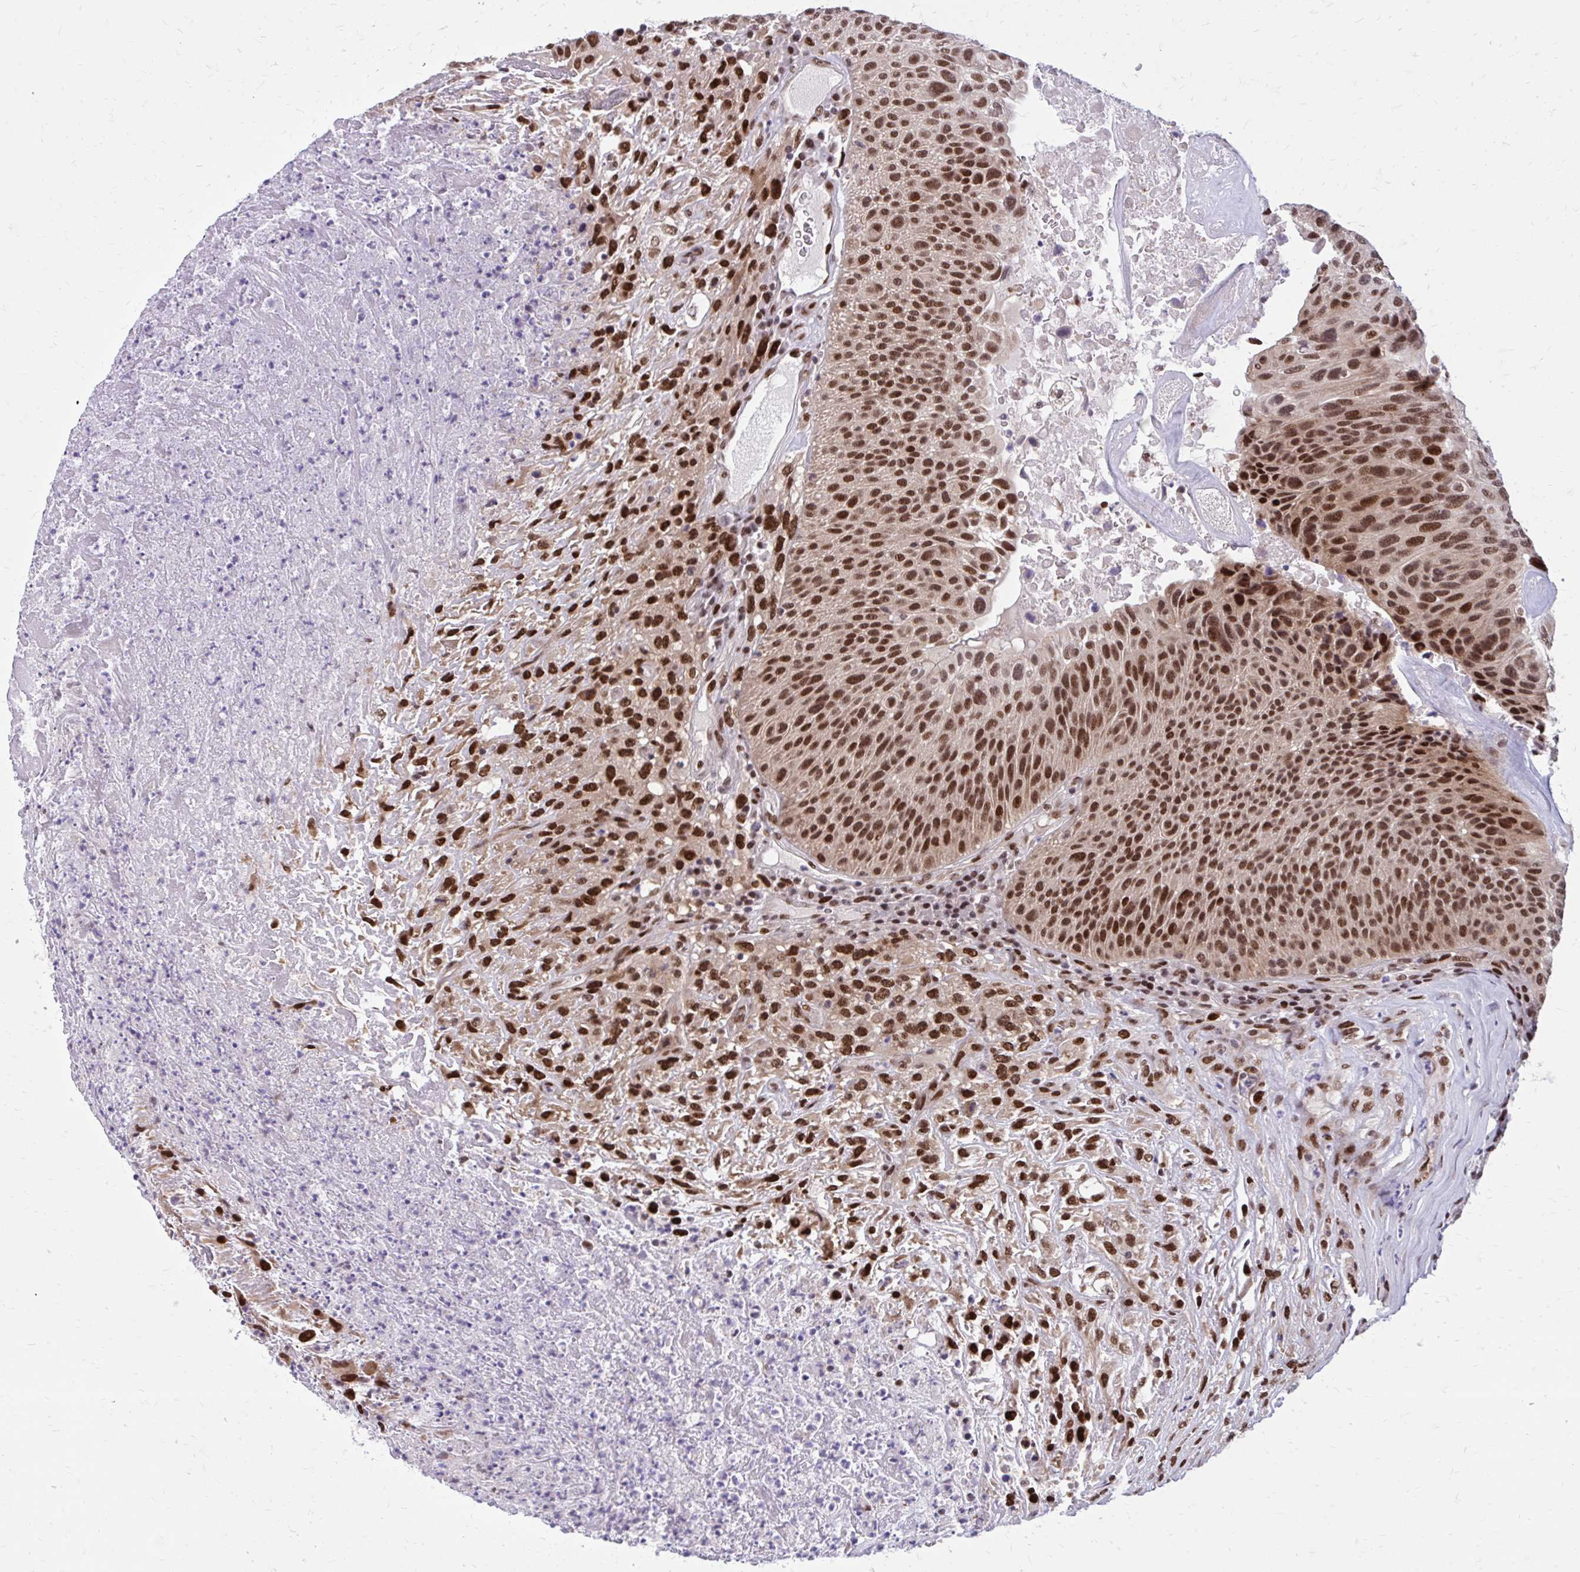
{"staining": {"intensity": "moderate", "quantity": "25%-75%", "location": "nuclear"}, "tissue": "urothelial cancer", "cell_type": "Tumor cells", "image_type": "cancer", "snomed": [{"axis": "morphology", "description": "Urothelial carcinoma, High grade"}, {"axis": "topography", "description": "Urinary bladder"}], "caption": "A brown stain highlights moderate nuclear expression of a protein in human urothelial cancer tumor cells. (brown staining indicates protein expression, while blue staining denotes nuclei).", "gene": "PSME4", "patient": {"sex": "male", "age": 66}}